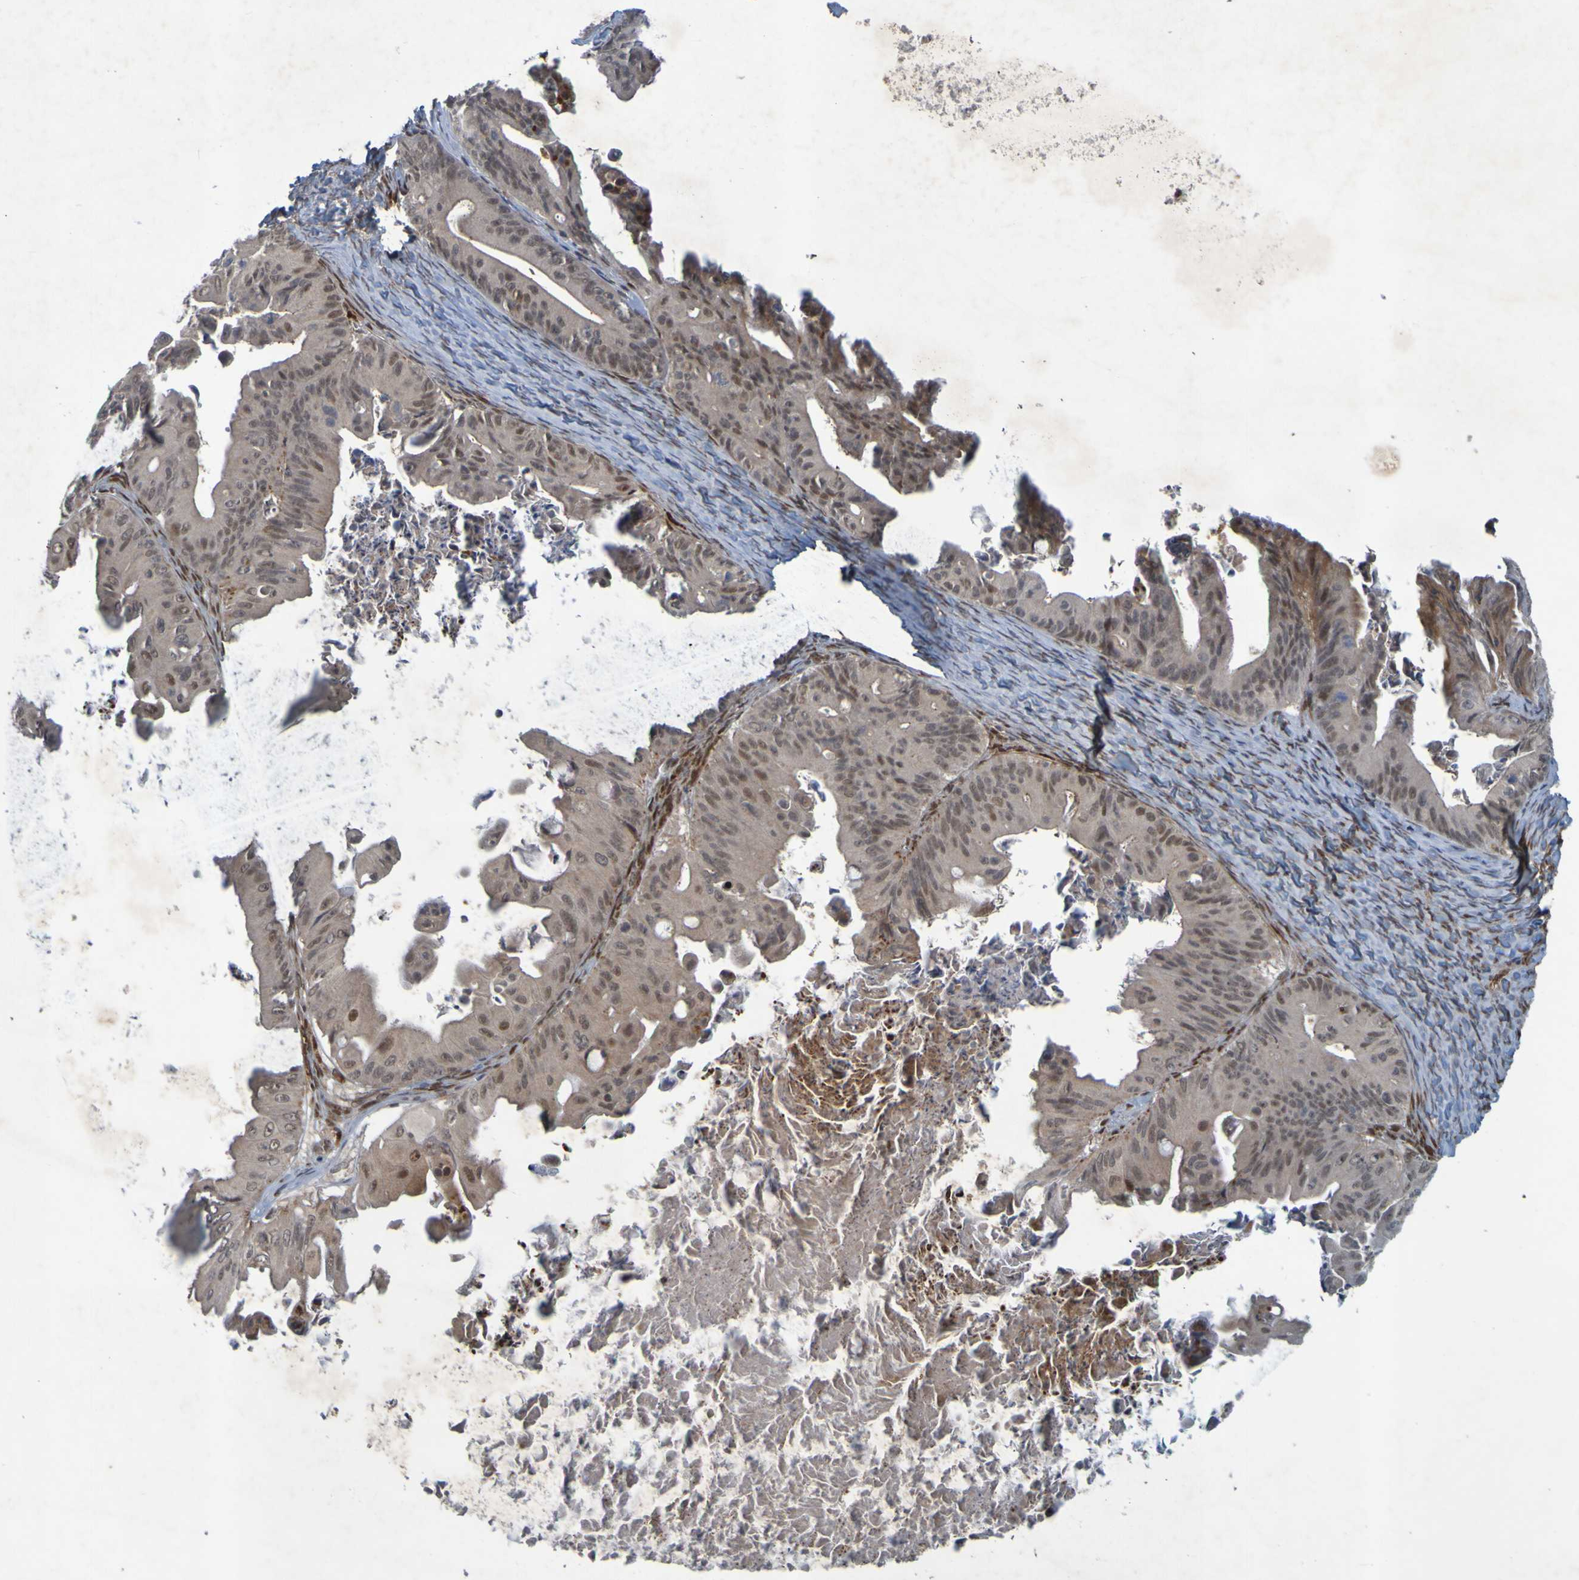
{"staining": {"intensity": "weak", "quantity": ">75%", "location": "cytoplasmic/membranous,nuclear"}, "tissue": "ovarian cancer", "cell_type": "Tumor cells", "image_type": "cancer", "snomed": [{"axis": "morphology", "description": "Cystadenocarcinoma, mucinous, NOS"}, {"axis": "topography", "description": "Ovary"}], "caption": "Protein expression analysis of human ovarian mucinous cystadenocarcinoma reveals weak cytoplasmic/membranous and nuclear positivity in approximately >75% of tumor cells.", "gene": "MCPH1", "patient": {"sex": "female", "age": 37}}